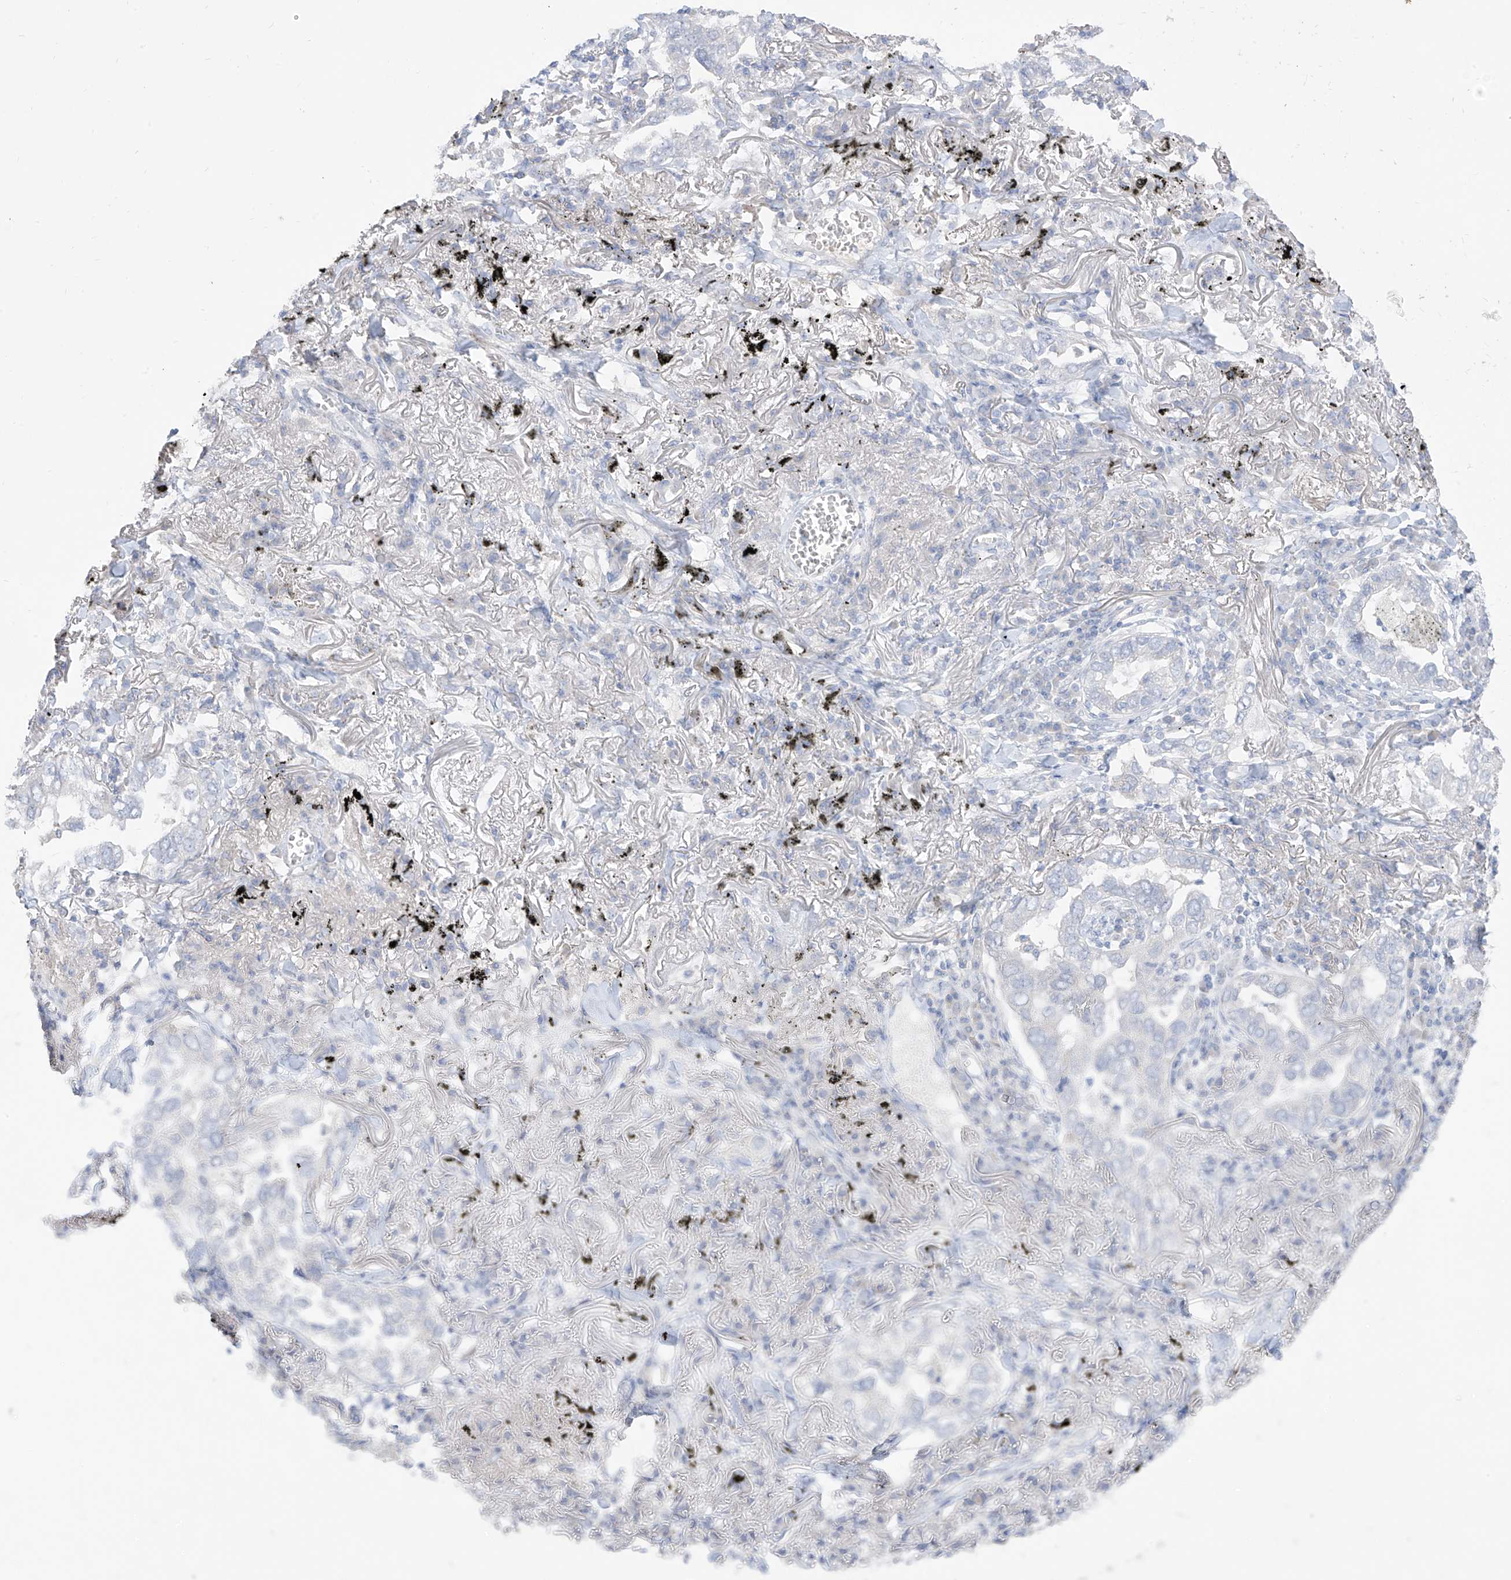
{"staining": {"intensity": "negative", "quantity": "none", "location": "none"}, "tissue": "lung cancer", "cell_type": "Tumor cells", "image_type": "cancer", "snomed": [{"axis": "morphology", "description": "Adenocarcinoma, NOS"}, {"axis": "topography", "description": "Lung"}], "caption": "DAB (3,3'-diaminobenzidine) immunohistochemical staining of adenocarcinoma (lung) exhibits no significant expression in tumor cells.", "gene": "ARHGEF40", "patient": {"sex": "male", "age": 65}}